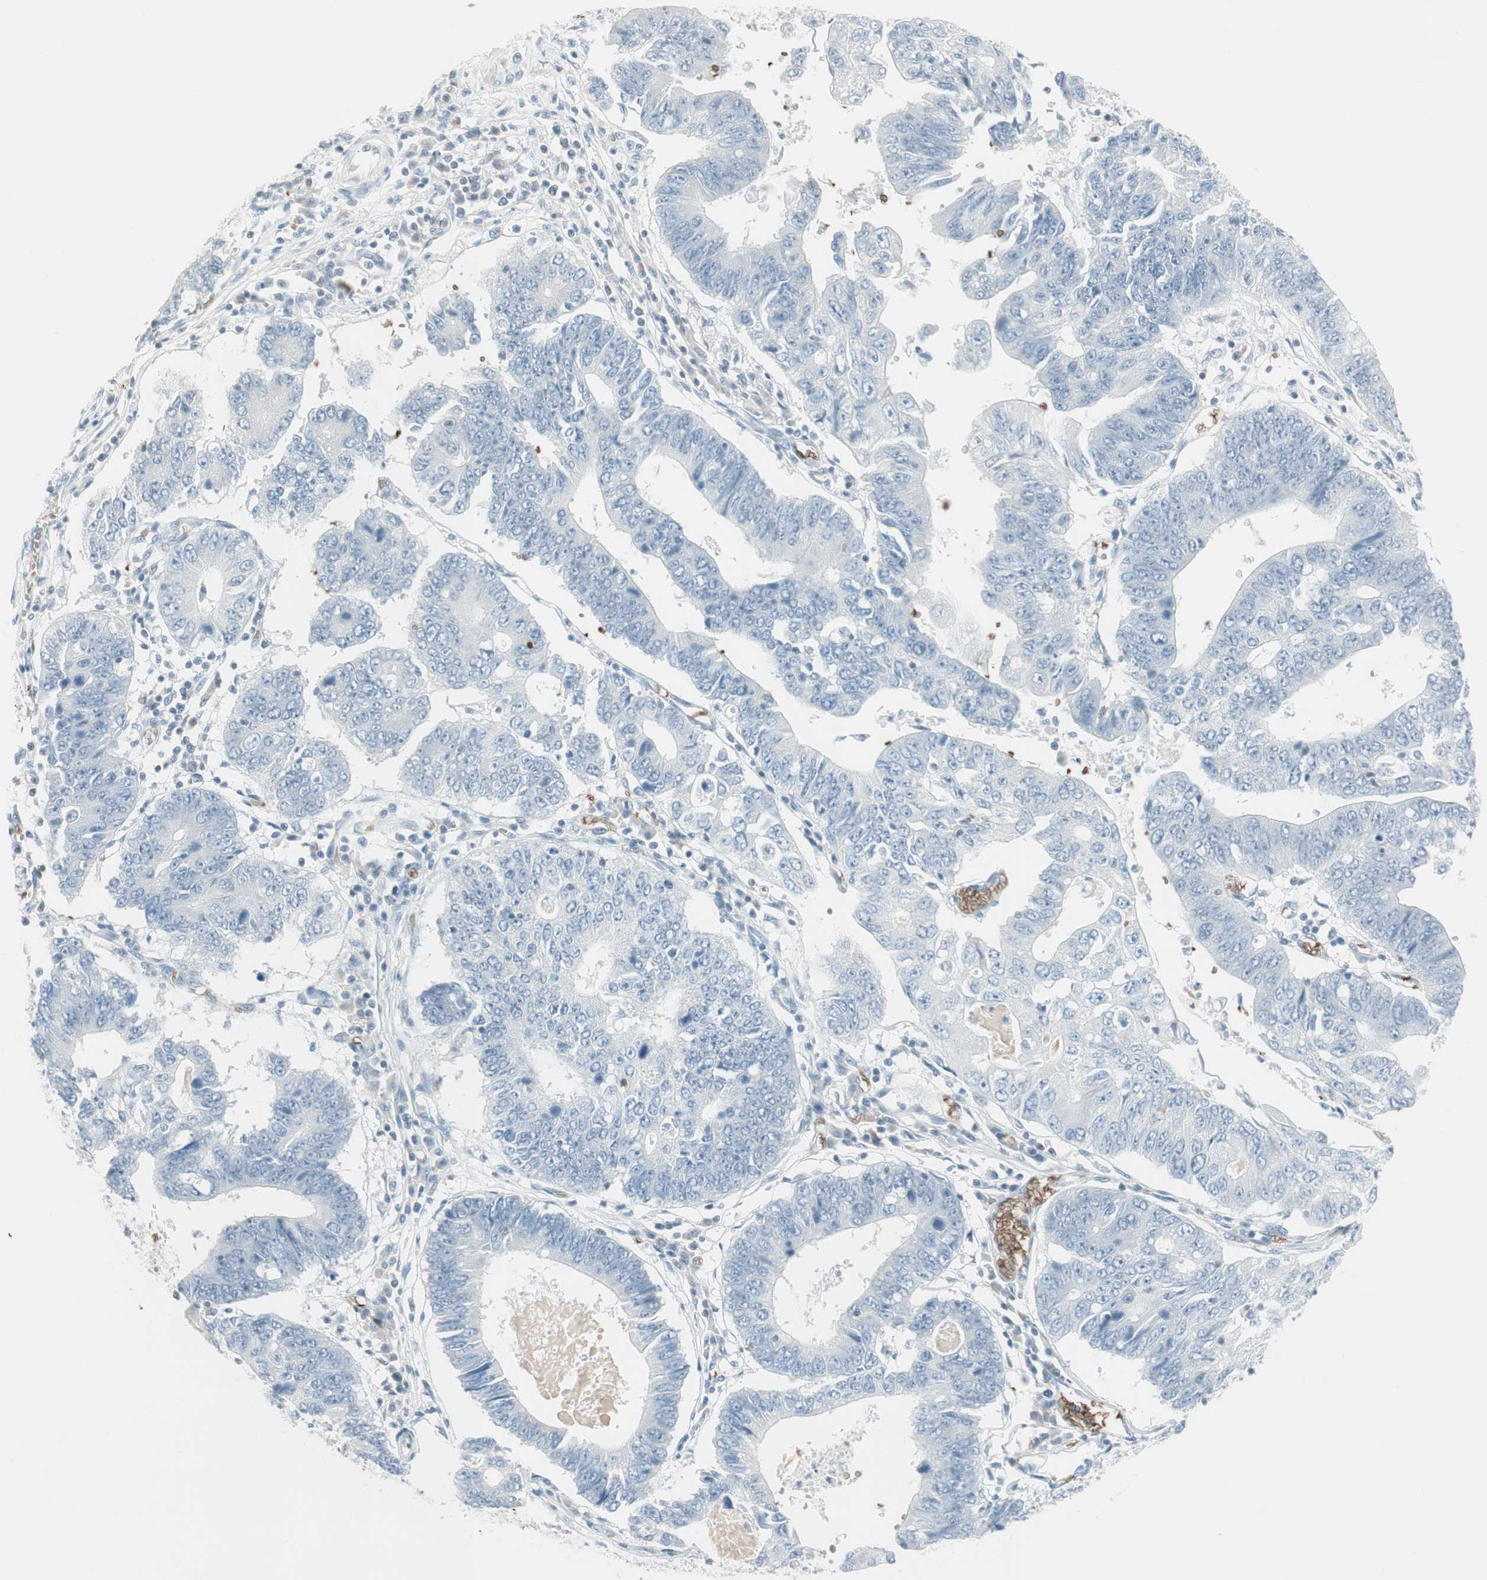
{"staining": {"intensity": "negative", "quantity": "none", "location": "none"}, "tissue": "stomach cancer", "cell_type": "Tumor cells", "image_type": "cancer", "snomed": [{"axis": "morphology", "description": "Adenocarcinoma, NOS"}, {"axis": "topography", "description": "Stomach"}], "caption": "There is no significant expression in tumor cells of stomach cancer.", "gene": "MAP4K1", "patient": {"sex": "male", "age": 59}}